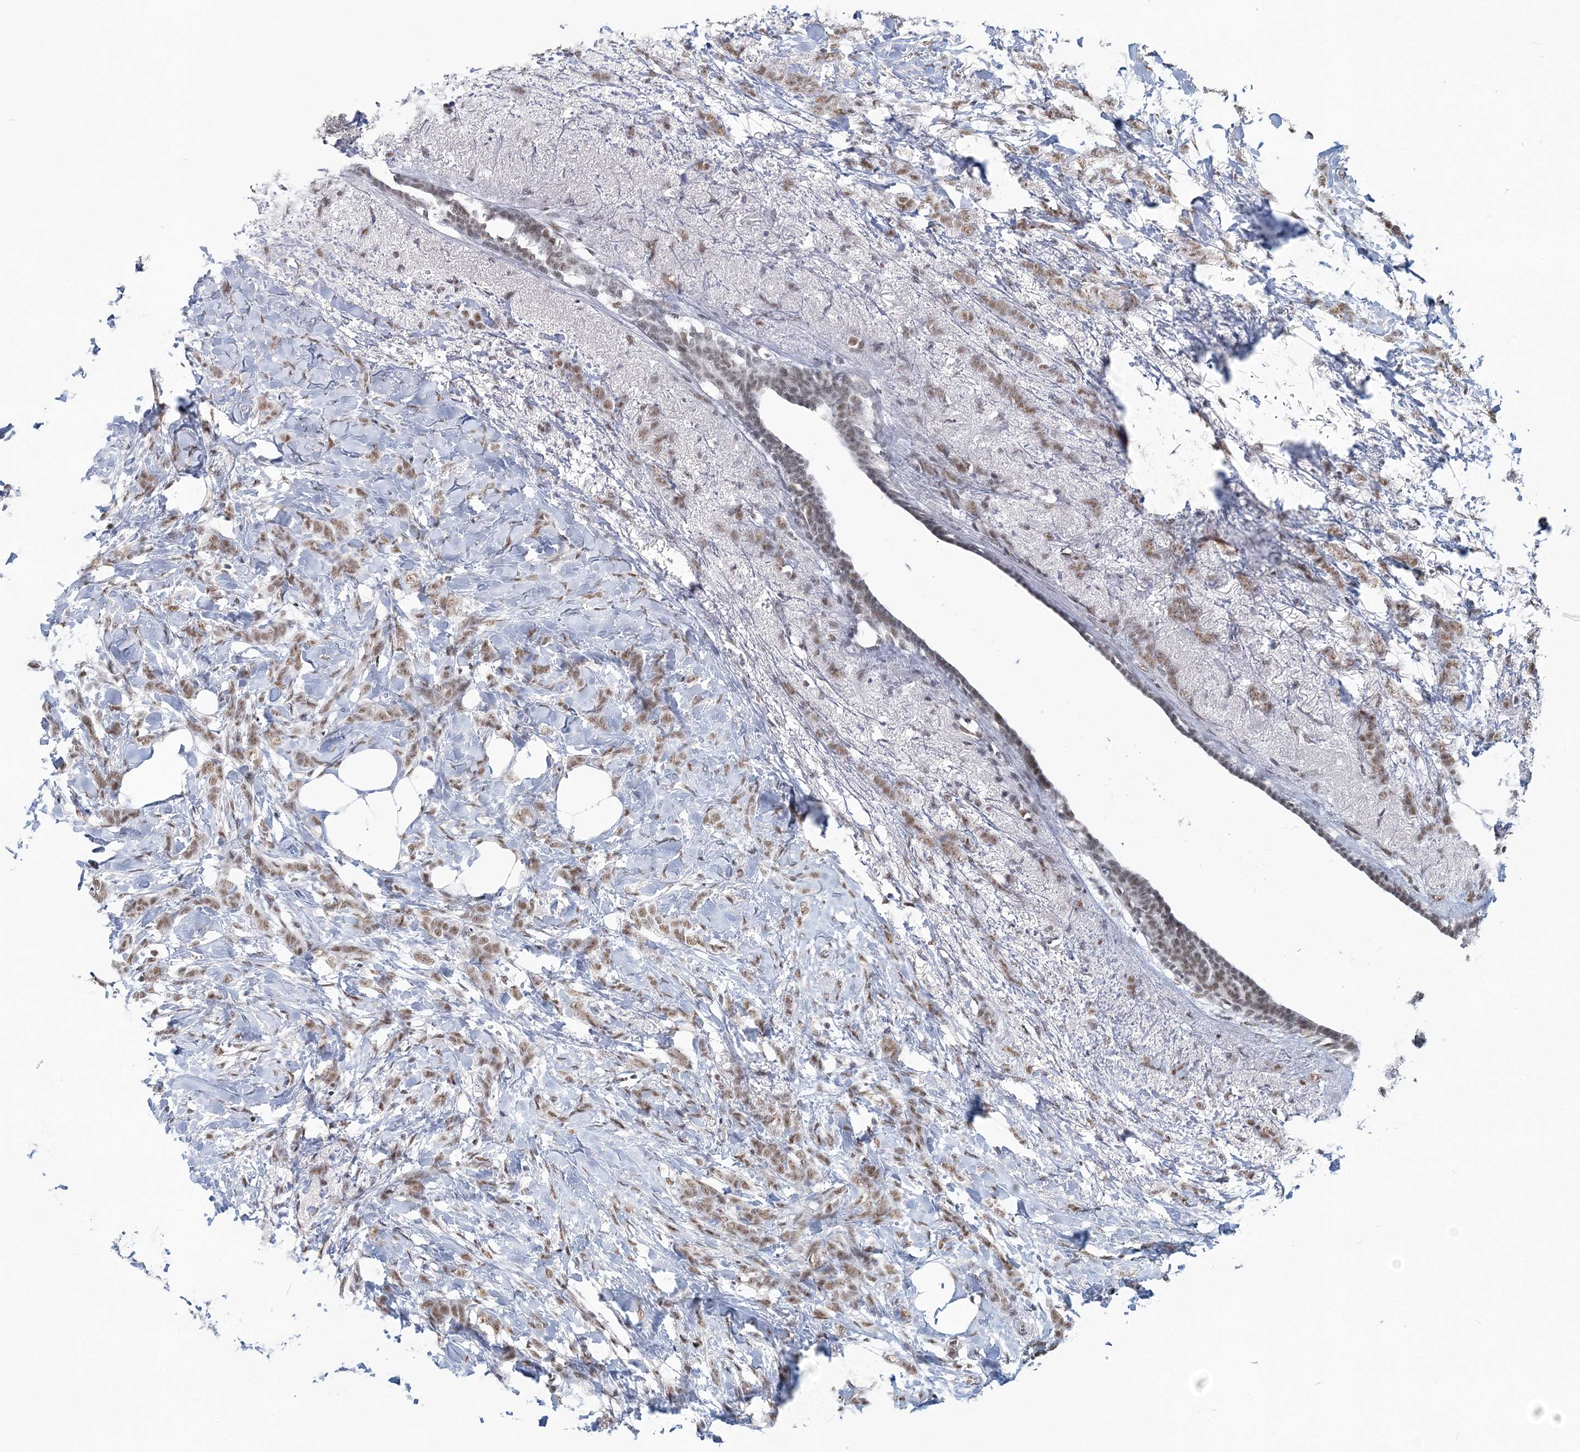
{"staining": {"intensity": "moderate", "quantity": ">75%", "location": "nuclear"}, "tissue": "breast cancer", "cell_type": "Tumor cells", "image_type": "cancer", "snomed": [{"axis": "morphology", "description": "Lobular carcinoma, in situ"}, {"axis": "morphology", "description": "Lobular carcinoma"}, {"axis": "topography", "description": "Breast"}], "caption": "A photomicrograph of breast lobular carcinoma in situ stained for a protein reveals moderate nuclear brown staining in tumor cells.", "gene": "PLRG1", "patient": {"sex": "female", "age": 41}}